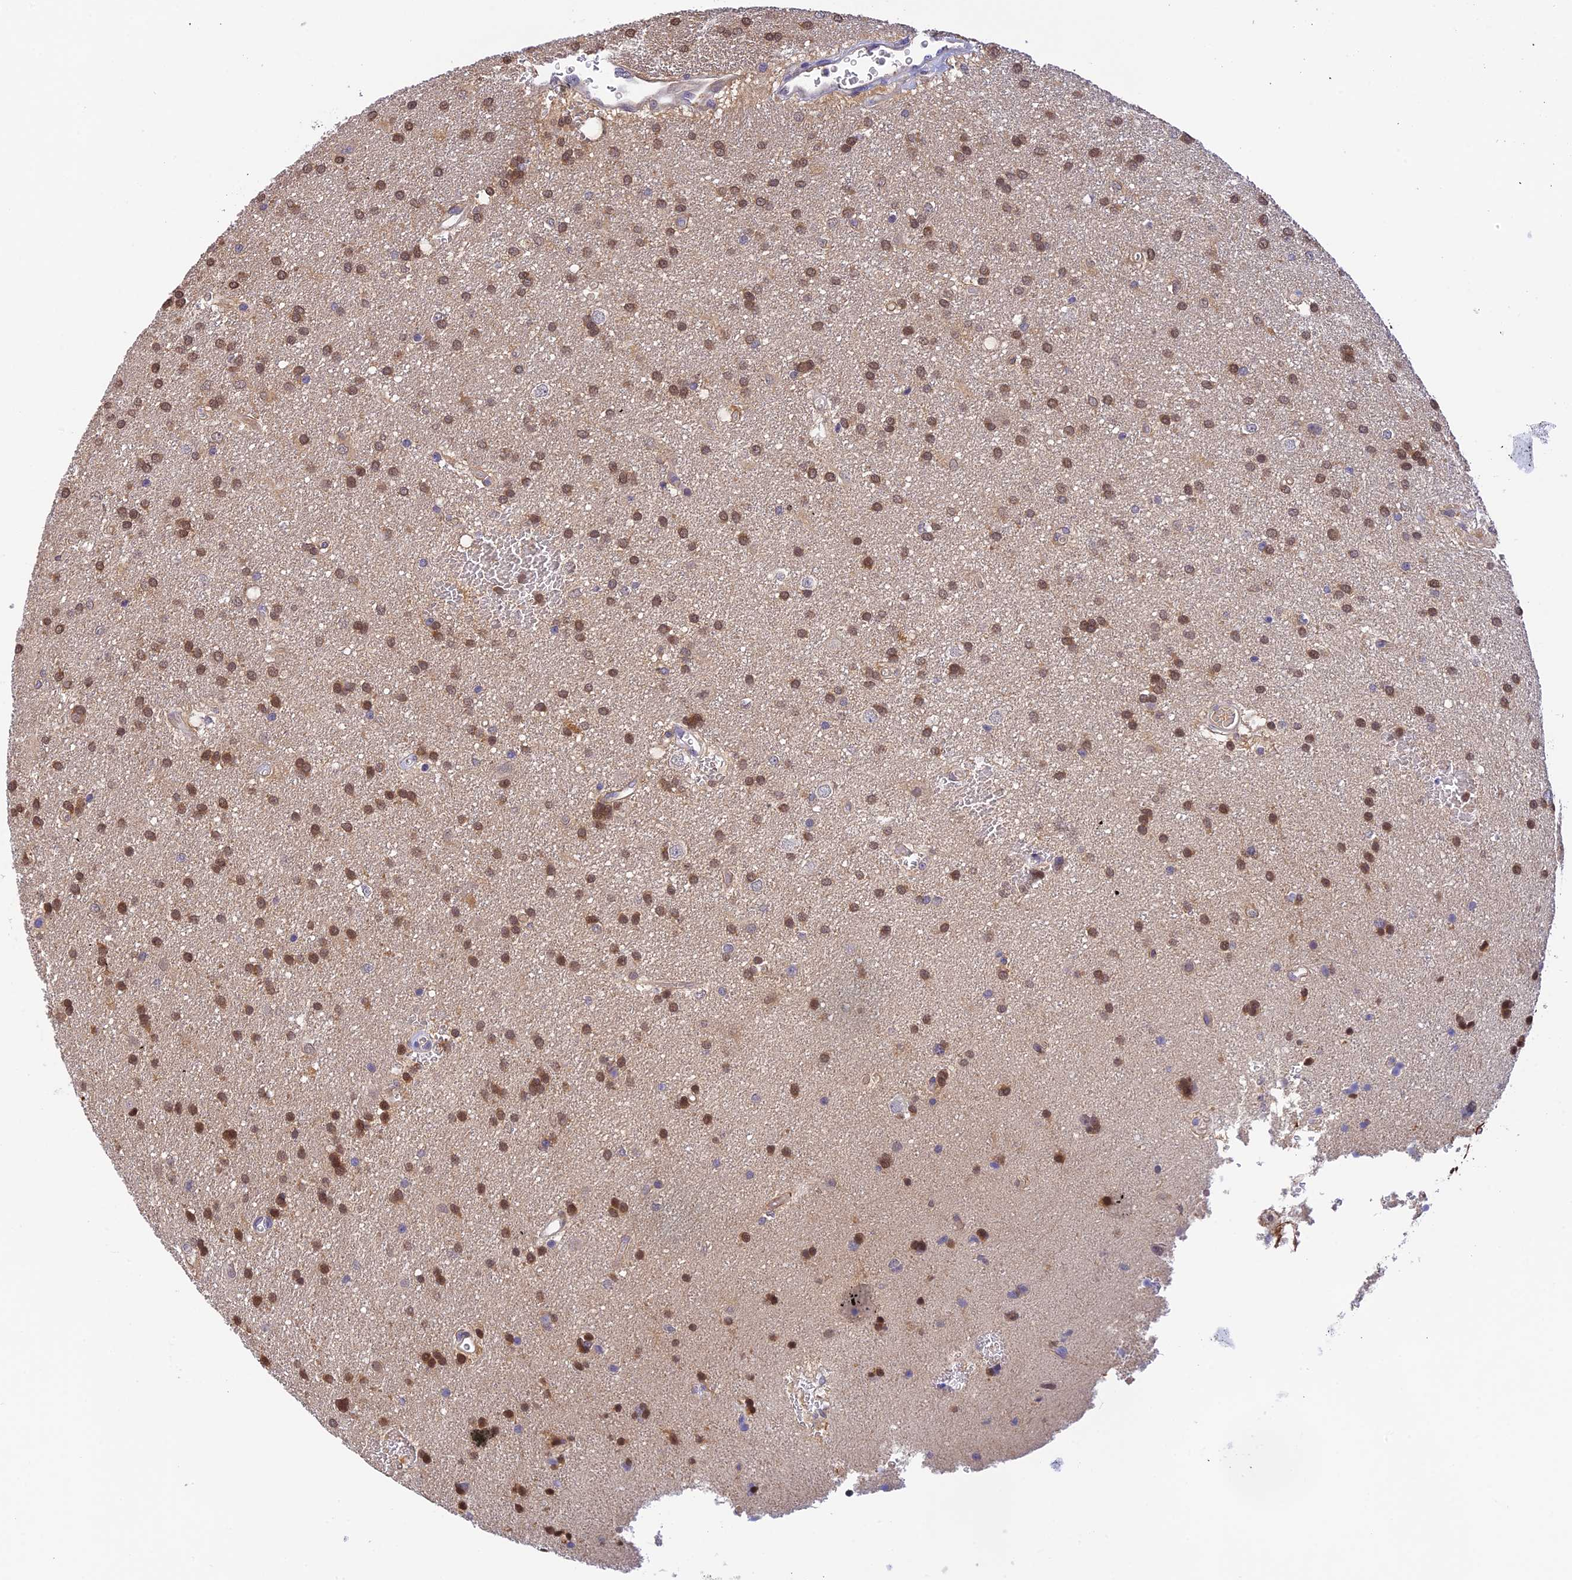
{"staining": {"intensity": "moderate", "quantity": ">75%", "location": "nuclear"}, "tissue": "glioma", "cell_type": "Tumor cells", "image_type": "cancer", "snomed": [{"axis": "morphology", "description": "Glioma, malignant, Low grade"}, {"axis": "topography", "description": "Brain"}], "caption": "DAB (3,3'-diaminobenzidine) immunohistochemical staining of malignant low-grade glioma exhibits moderate nuclear protein staining in approximately >75% of tumor cells. Using DAB (brown) and hematoxylin (blue) stains, captured at high magnification using brightfield microscopy.", "gene": "HDHD2", "patient": {"sex": "male", "age": 66}}